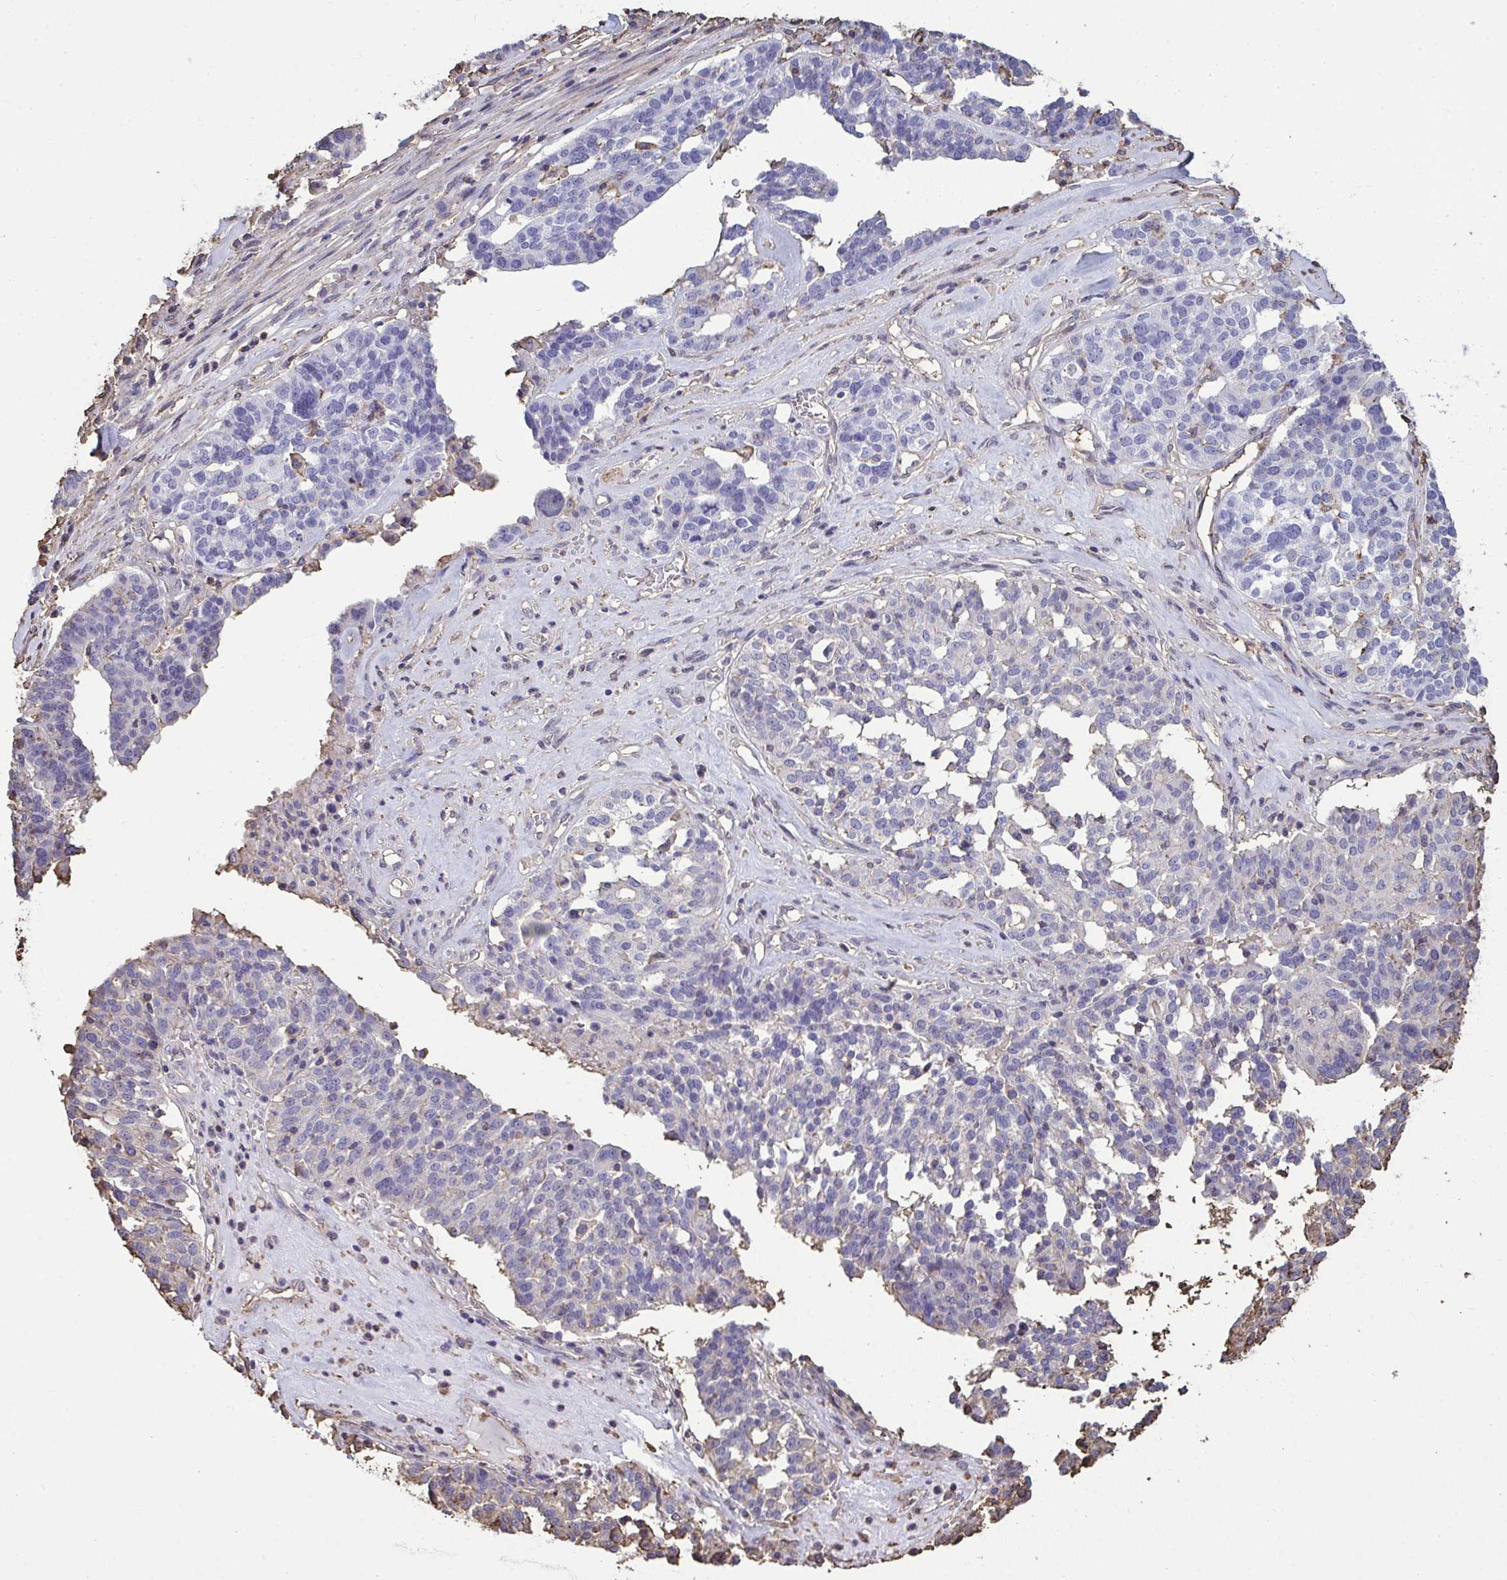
{"staining": {"intensity": "negative", "quantity": "none", "location": "none"}, "tissue": "ovarian cancer", "cell_type": "Tumor cells", "image_type": "cancer", "snomed": [{"axis": "morphology", "description": "Cystadenocarcinoma, serous, NOS"}, {"axis": "topography", "description": "Ovary"}], "caption": "Immunohistochemistry micrograph of neoplastic tissue: ovarian serous cystadenocarcinoma stained with DAB (3,3'-diaminobenzidine) exhibits no significant protein expression in tumor cells. (DAB (3,3'-diaminobenzidine) IHC with hematoxylin counter stain).", "gene": "ANXA5", "patient": {"sex": "female", "age": 59}}